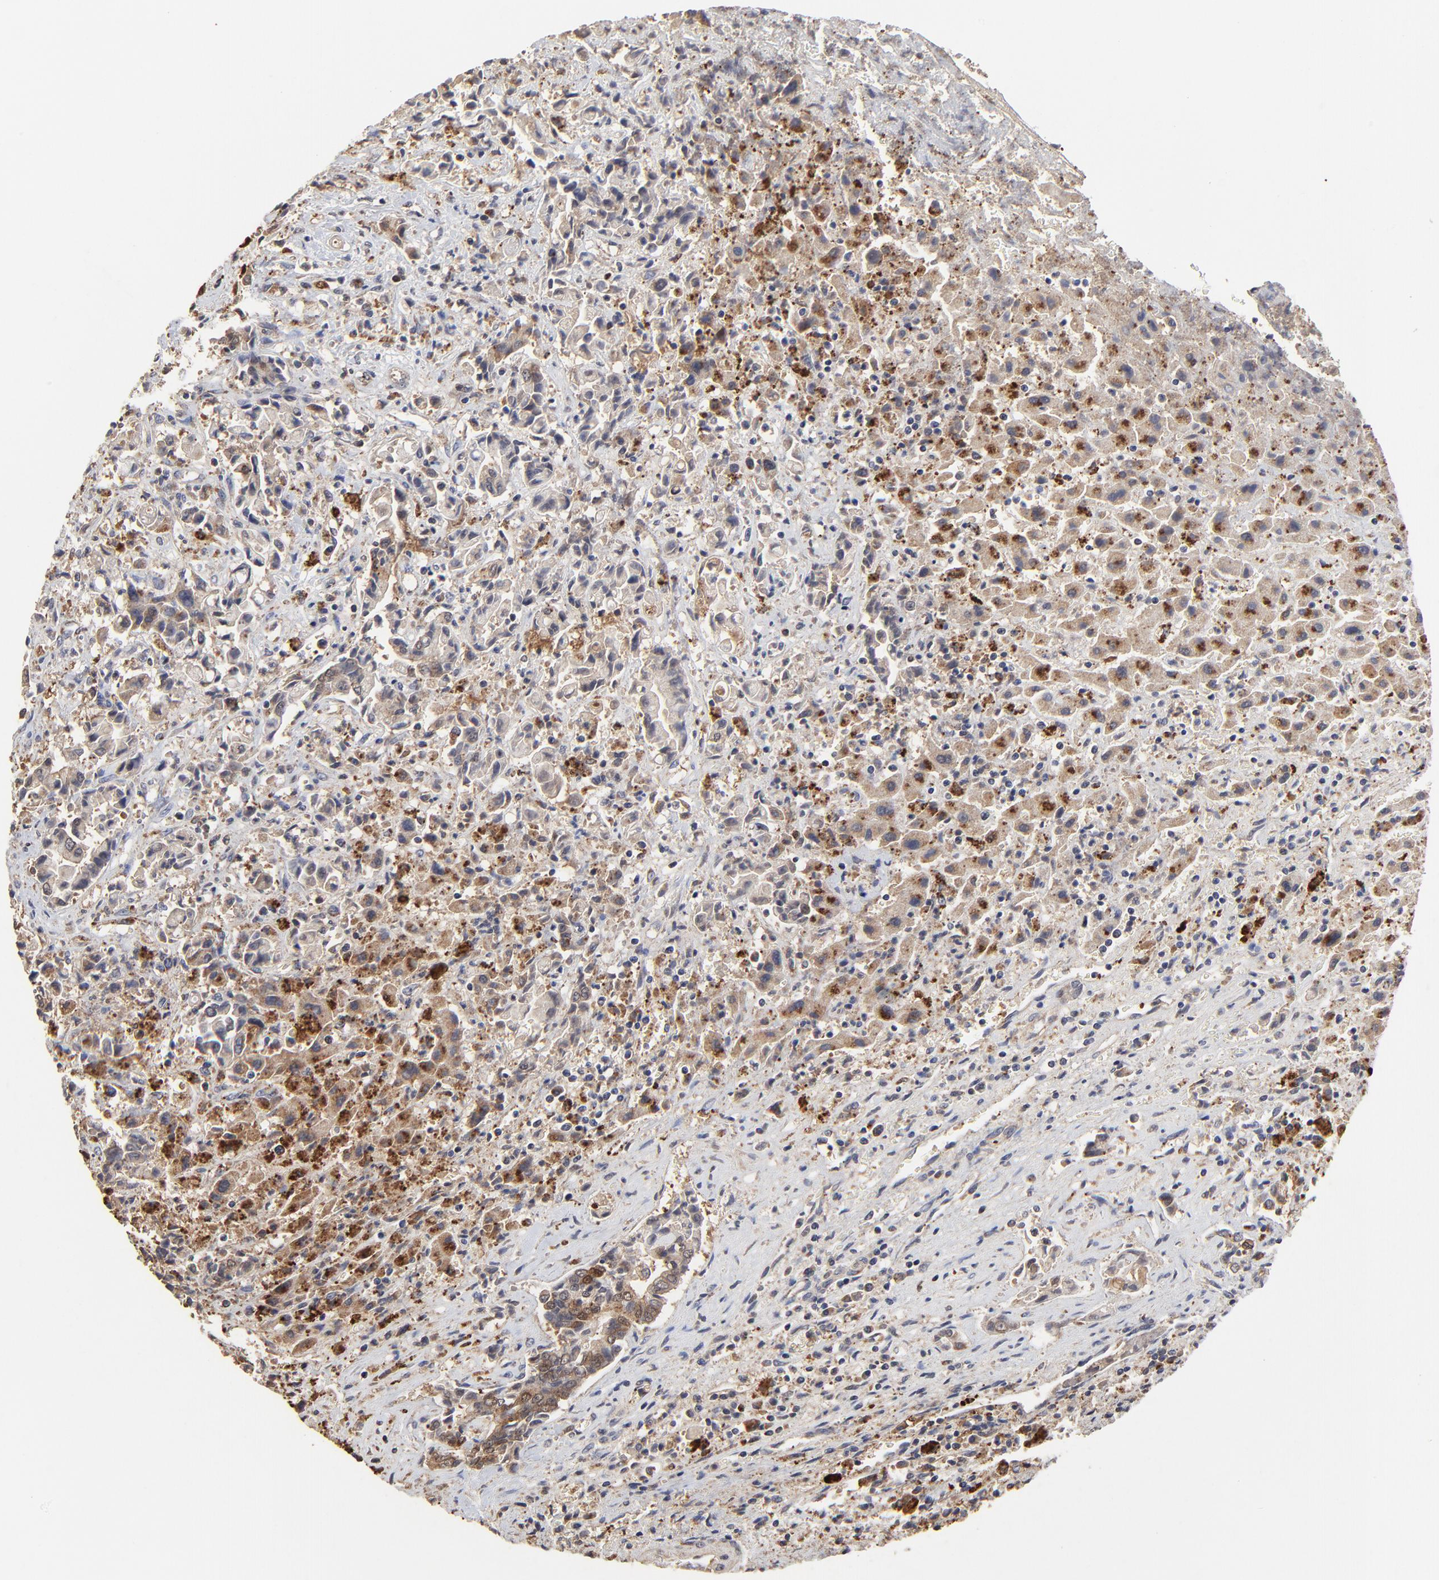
{"staining": {"intensity": "moderate", "quantity": ">75%", "location": "cytoplasmic/membranous"}, "tissue": "liver cancer", "cell_type": "Tumor cells", "image_type": "cancer", "snomed": [{"axis": "morphology", "description": "Cholangiocarcinoma"}, {"axis": "topography", "description": "Liver"}], "caption": "Immunohistochemical staining of liver cholangiocarcinoma reveals medium levels of moderate cytoplasmic/membranous positivity in approximately >75% of tumor cells.", "gene": "LGALS3", "patient": {"sex": "male", "age": 57}}